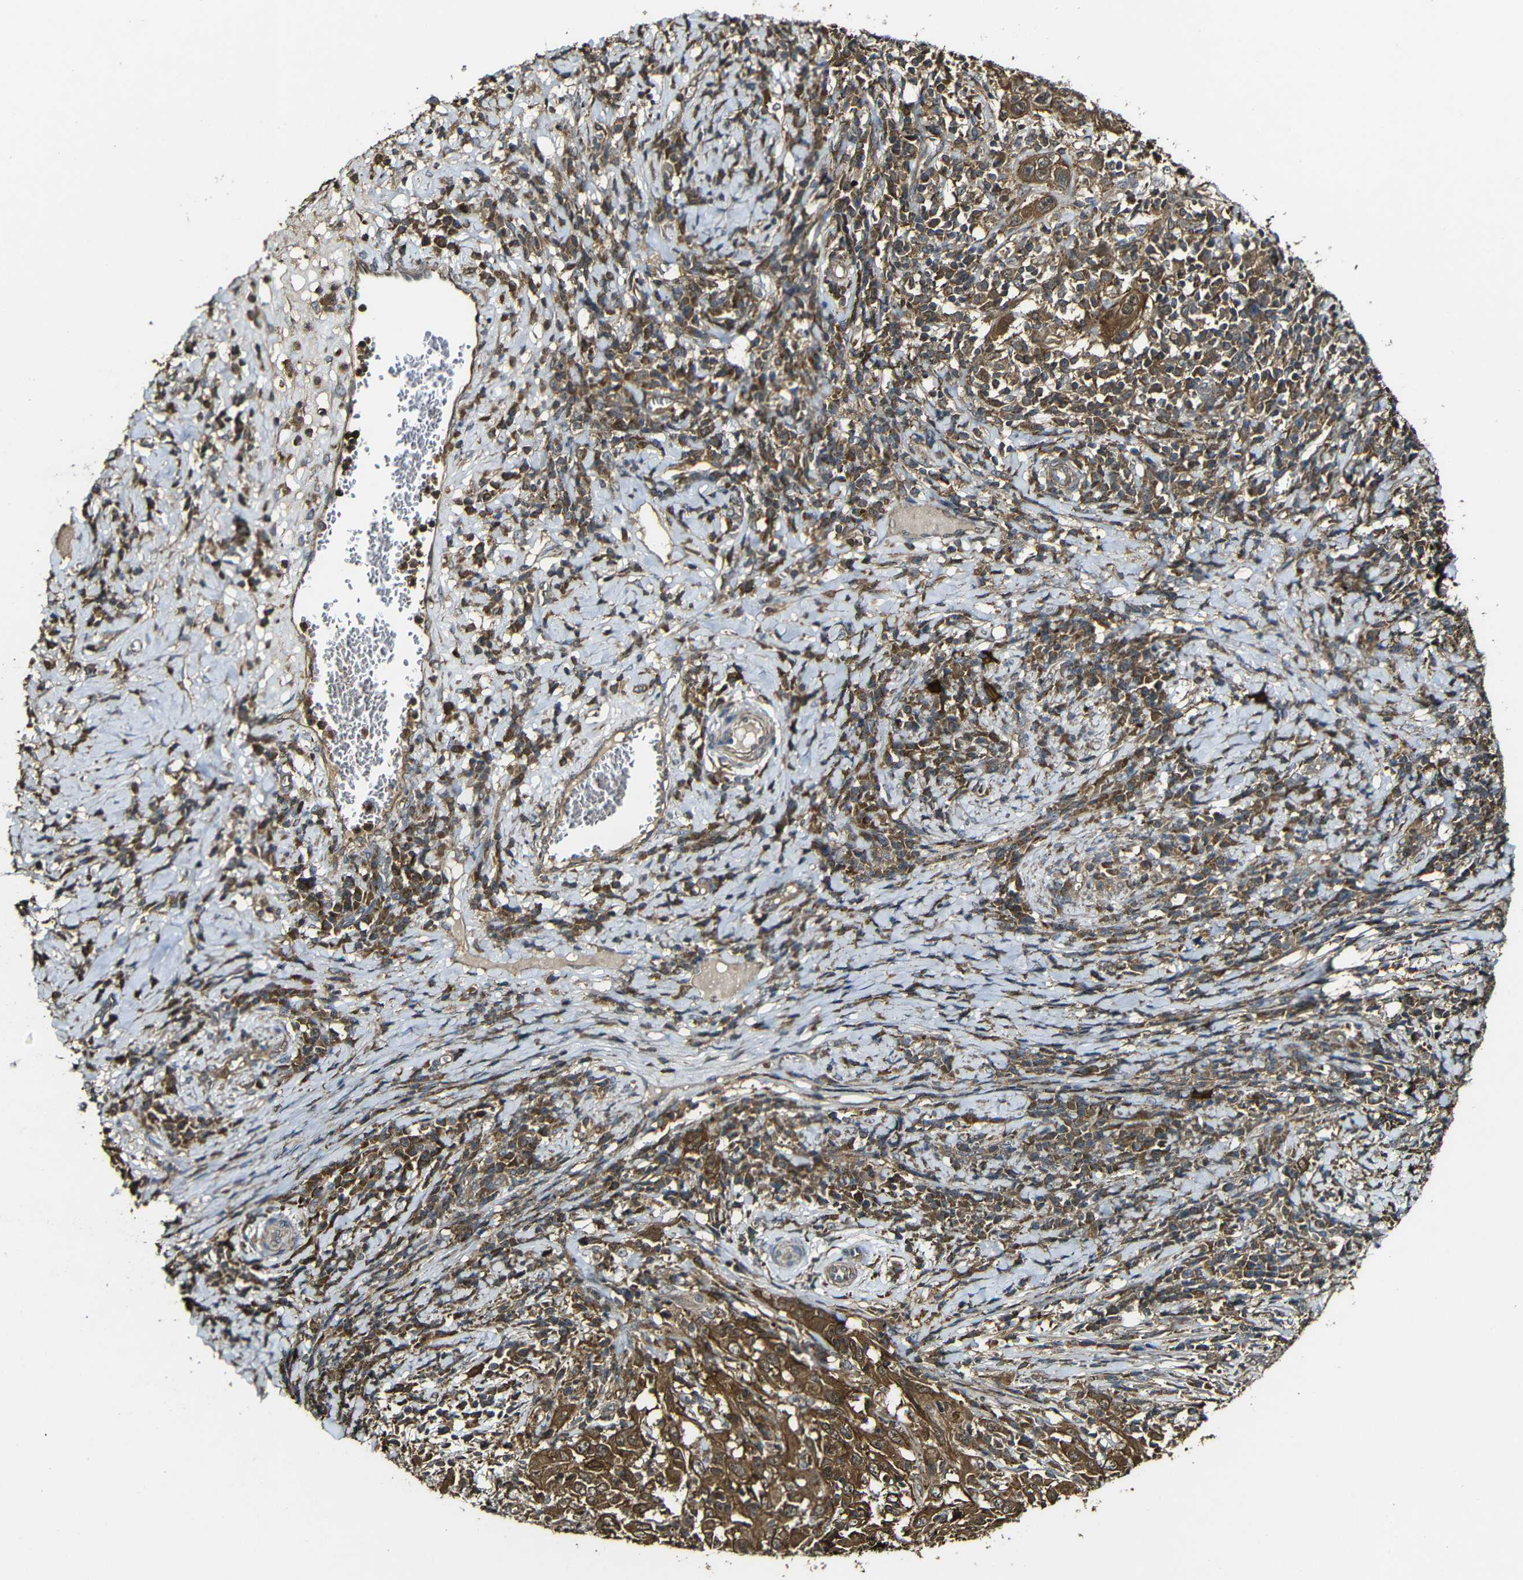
{"staining": {"intensity": "strong", "quantity": ">75%", "location": "cytoplasmic/membranous"}, "tissue": "cervical cancer", "cell_type": "Tumor cells", "image_type": "cancer", "snomed": [{"axis": "morphology", "description": "Squamous cell carcinoma, NOS"}, {"axis": "topography", "description": "Cervix"}], "caption": "Protein expression analysis of human cervical squamous cell carcinoma reveals strong cytoplasmic/membranous staining in approximately >75% of tumor cells.", "gene": "CASP8", "patient": {"sex": "female", "age": 46}}